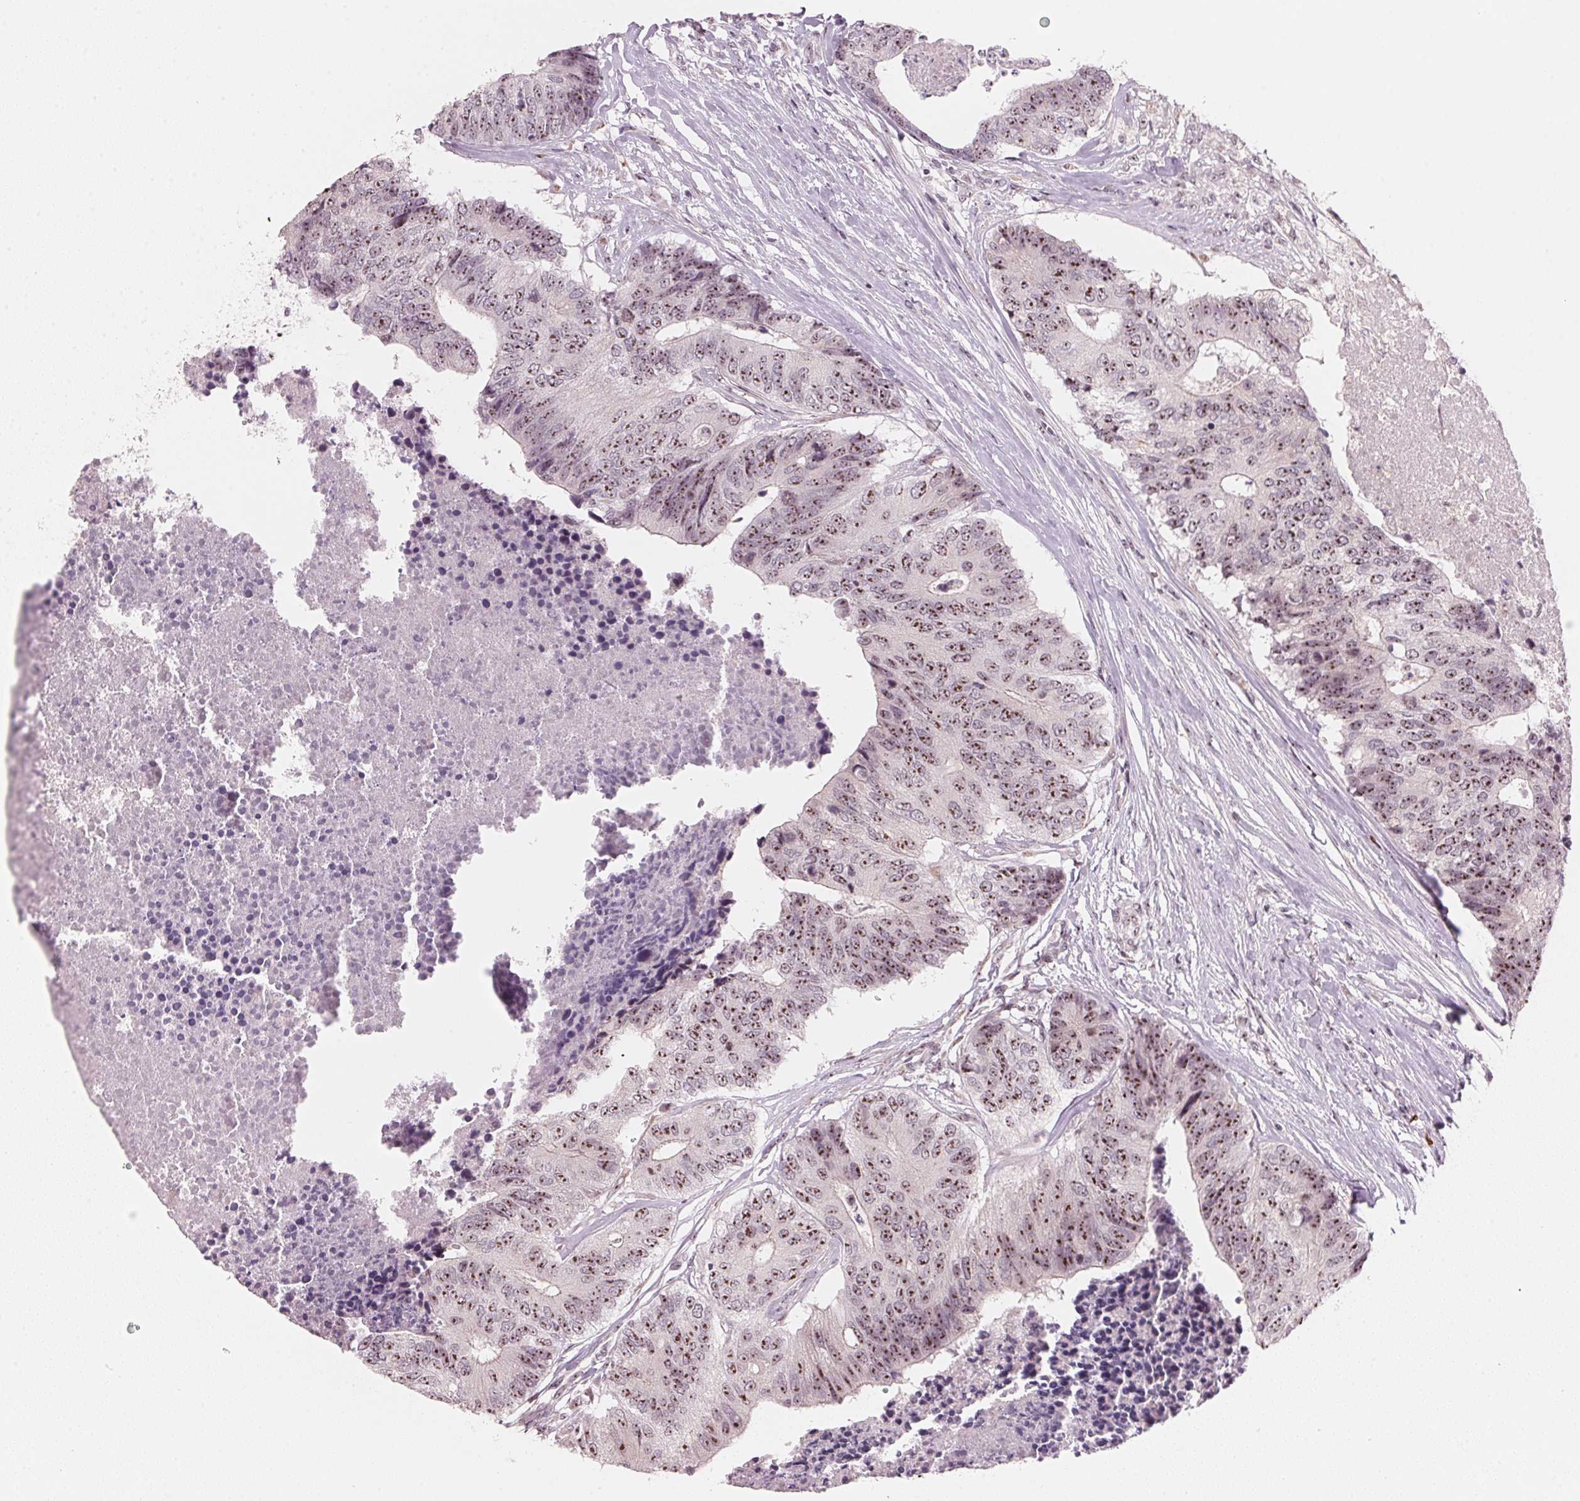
{"staining": {"intensity": "moderate", "quantity": ">75%", "location": "nuclear"}, "tissue": "colorectal cancer", "cell_type": "Tumor cells", "image_type": "cancer", "snomed": [{"axis": "morphology", "description": "Adenocarcinoma, NOS"}, {"axis": "topography", "description": "Colon"}], "caption": "Immunohistochemistry (IHC) (DAB) staining of human colorectal cancer exhibits moderate nuclear protein positivity in approximately >75% of tumor cells.", "gene": "DNTTIP2", "patient": {"sex": "female", "age": 67}}